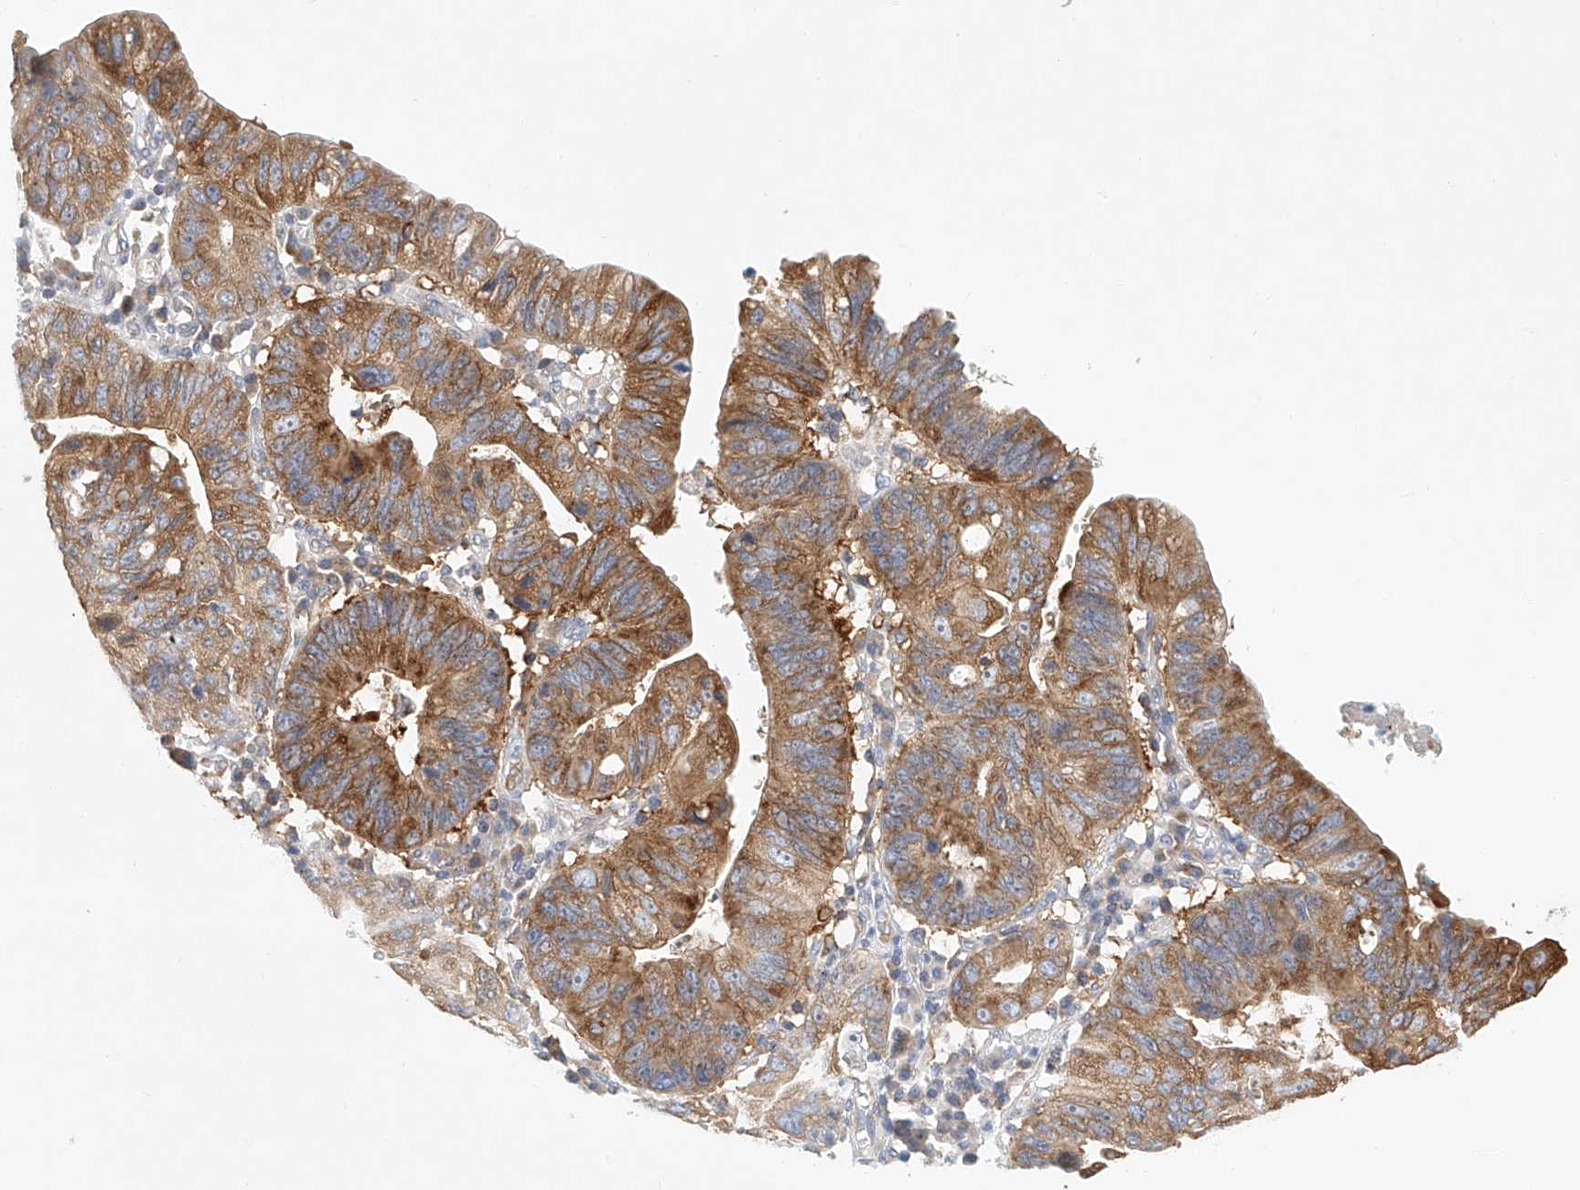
{"staining": {"intensity": "strong", "quantity": ">75%", "location": "cytoplasmic/membranous"}, "tissue": "stomach cancer", "cell_type": "Tumor cells", "image_type": "cancer", "snomed": [{"axis": "morphology", "description": "Adenocarcinoma, NOS"}, {"axis": "topography", "description": "Stomach"}], "caption": "Human stomach cancer (adenocarcinoma) stained with a brown dye displays strong cytoplasmic/membranous positive expression in approximately >75% of tumor cells.", "gene": "CARMIL1", "patient": {"sex": "male", "age": 59}}